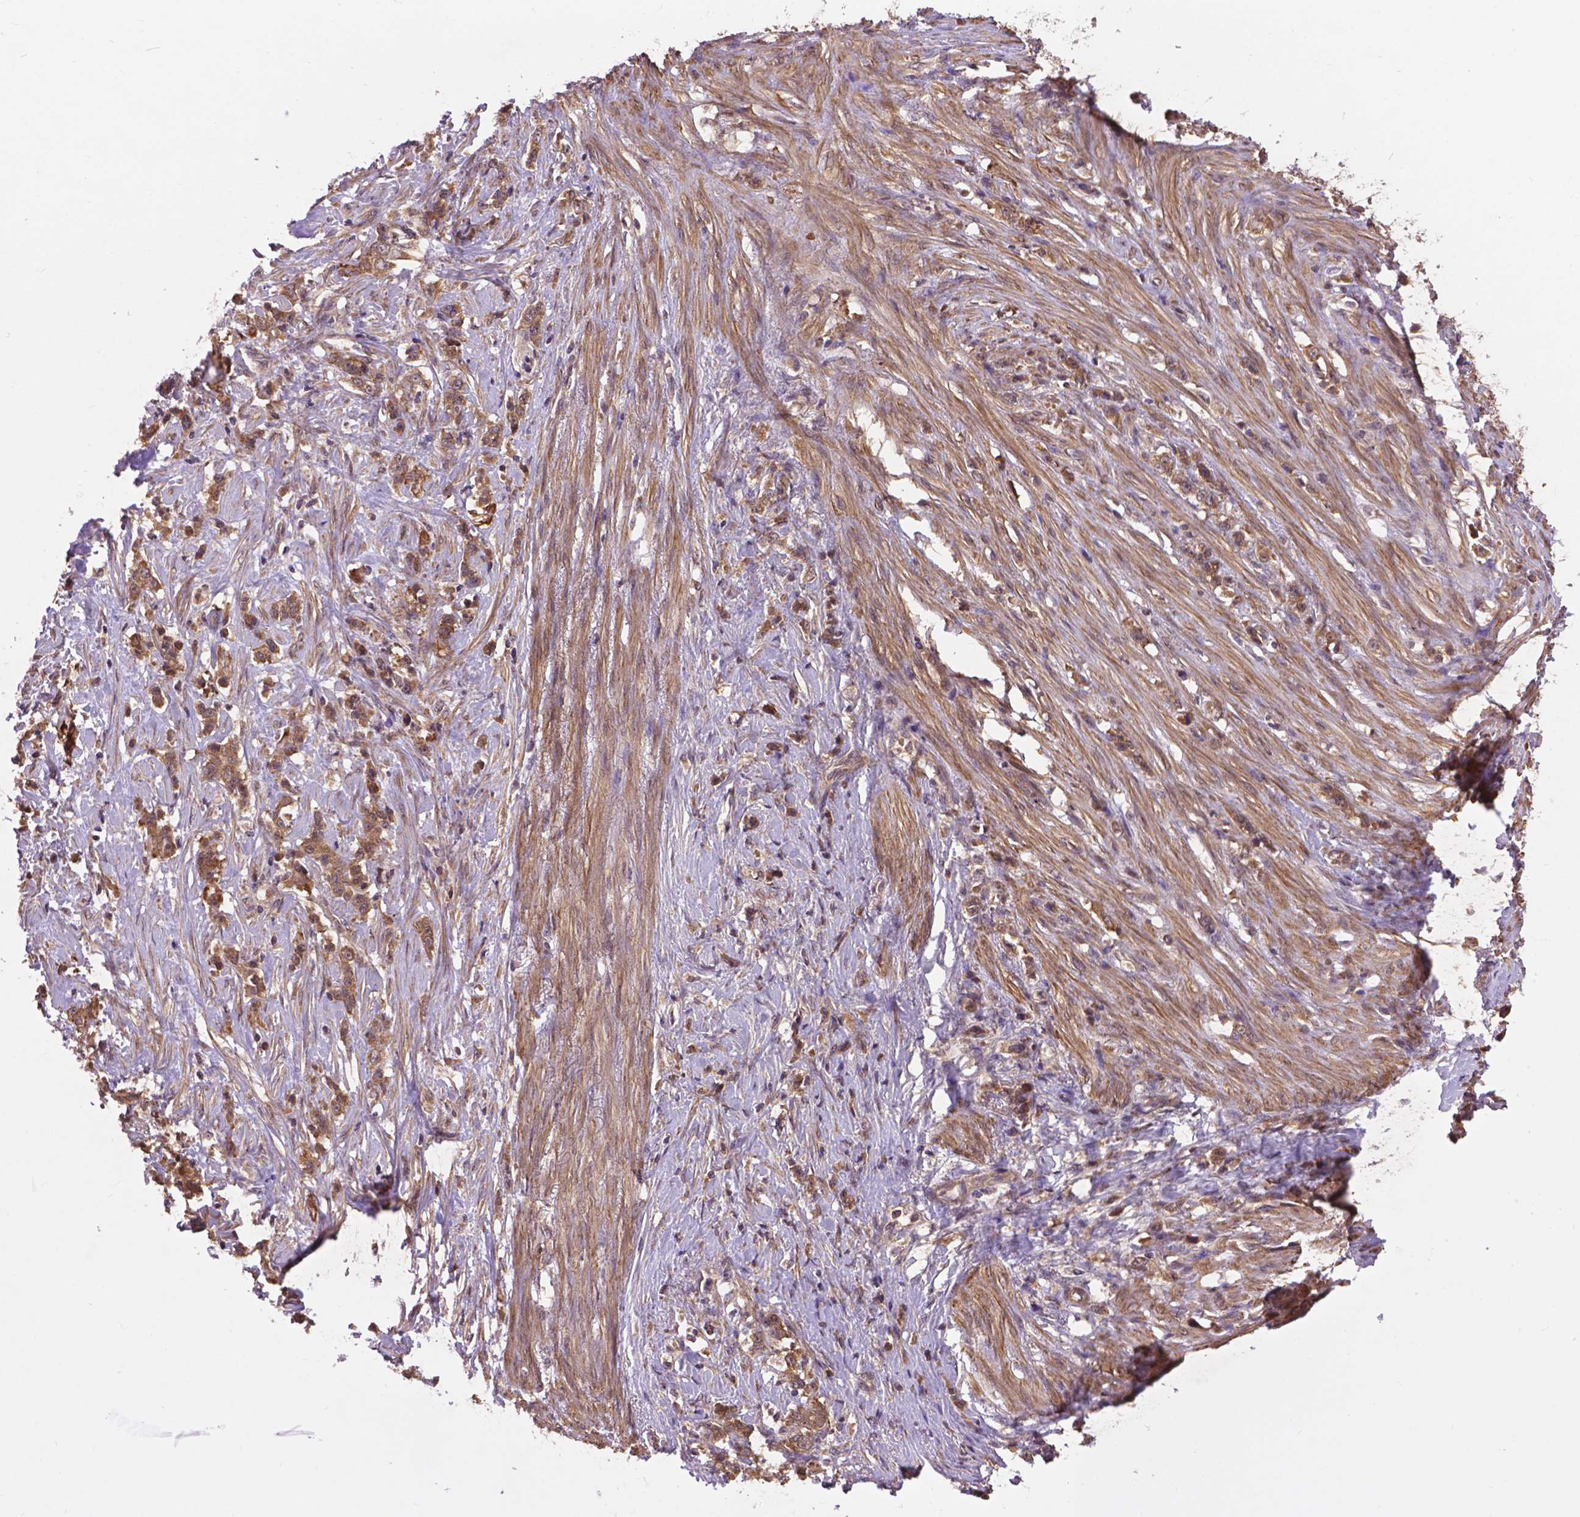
{"staining": {"intensity": "moderate", "quantity": ">75%", "location": "cytoplasmic/membranous"}, "tissue": "stomach cancer", "cell_type": "Tumor cells", "image_type": "cancer", "snomed": [{"axis": "morphology", "description": "Adenocarcinoma, NOS"}, {"axis": "topography", "description": "Stomach, lower"}], "caption": "Human adenocarcinoma (stomach) stained with a protein marker exhibits moderate staining in tumor cells.", "gene": "ZNF616", "patient": {"sex": "male", "age": 88}}